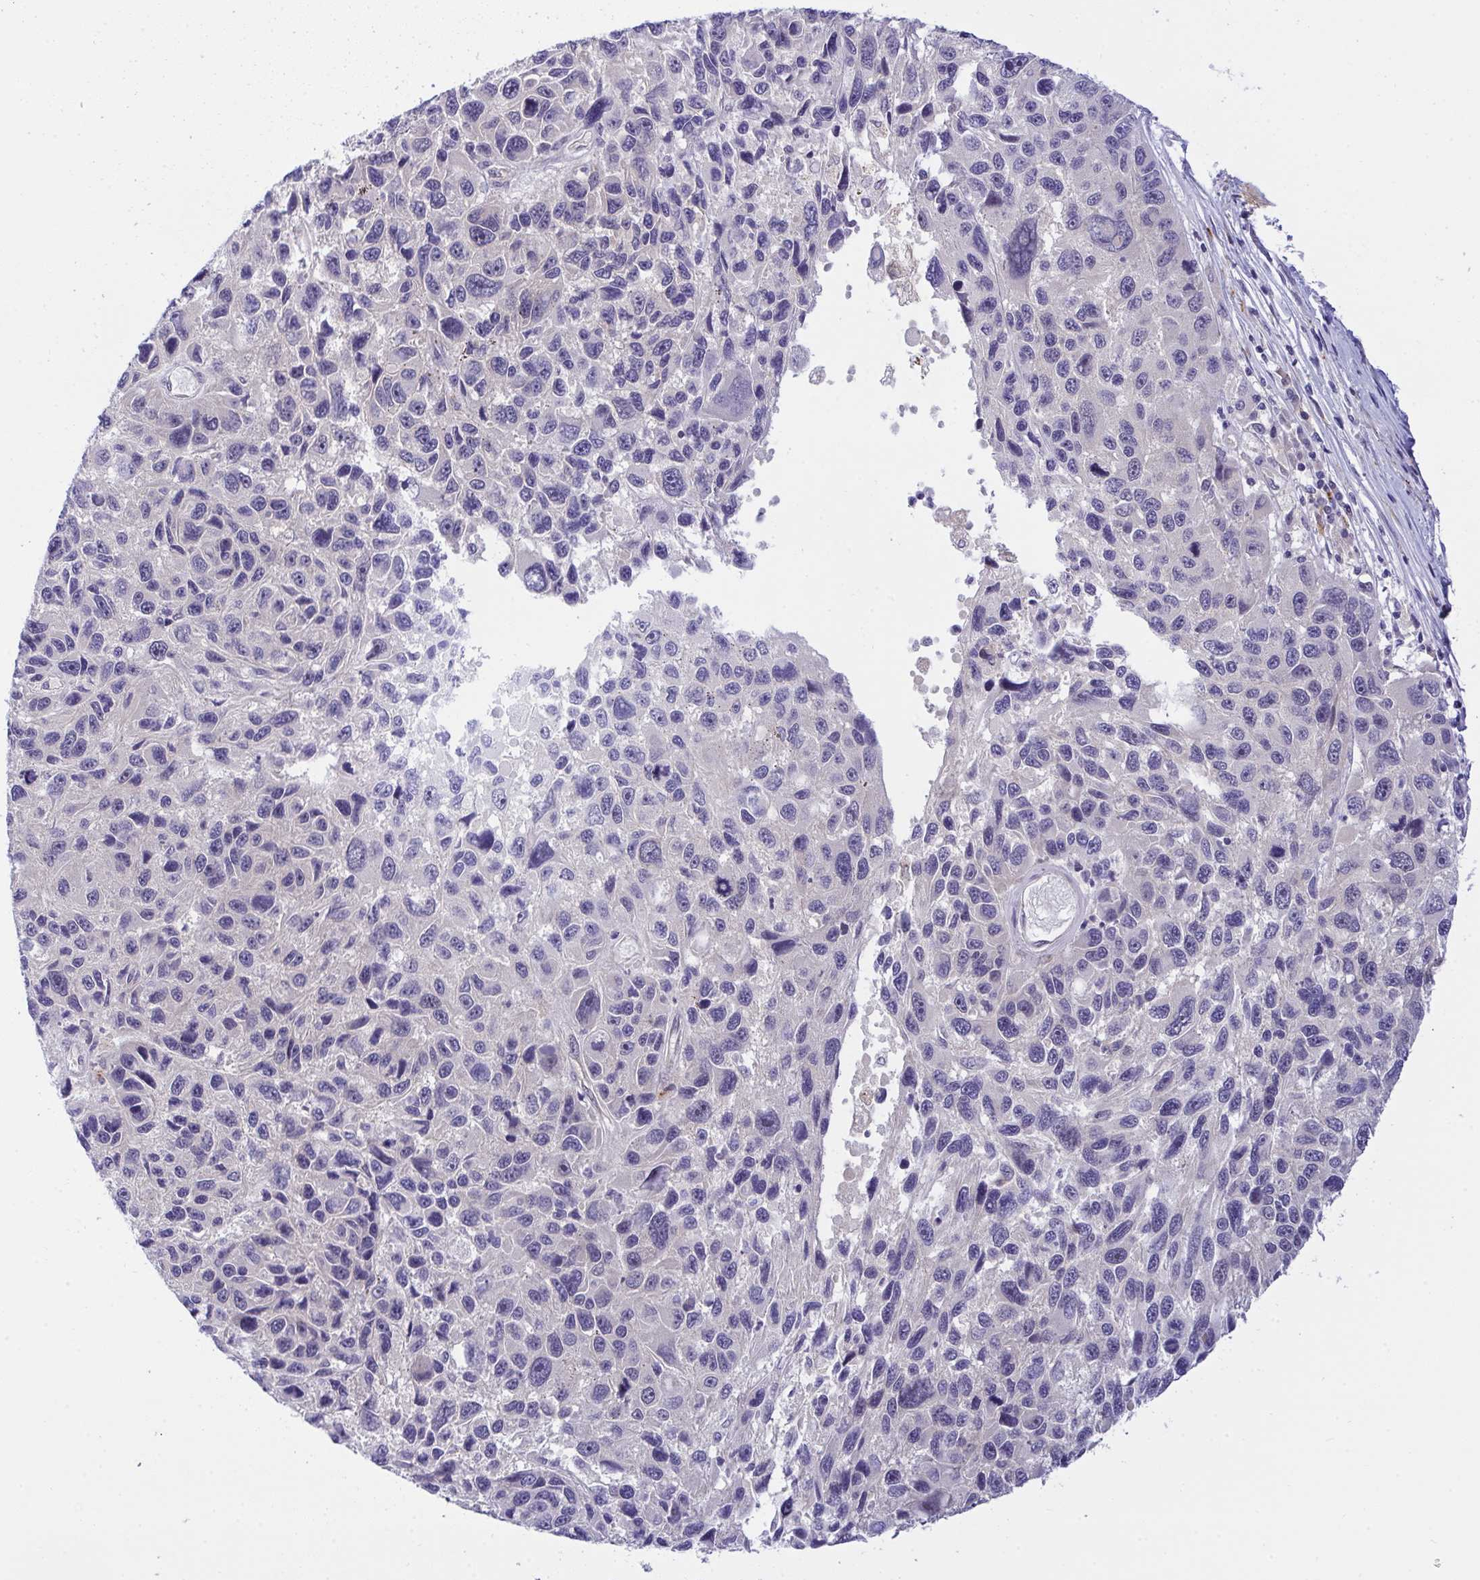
{"staining": {"intensity": "negative", "quantity": "none", "location": "none"}, "tissue": "melanoma", "cell_type": "Tumor cells", "image_type": "cancer", "snomed": [{"axis": "morphology", "description": "Malignant melanoma, NOS"}, {"axis": "topography", "description": "Skin"}], "caption": "Immunohistochemical staining of melanoma displays no significant expression in tumor cells.", "gene": "HOXD12", "patient": {"sex": "male", "age": 53}}